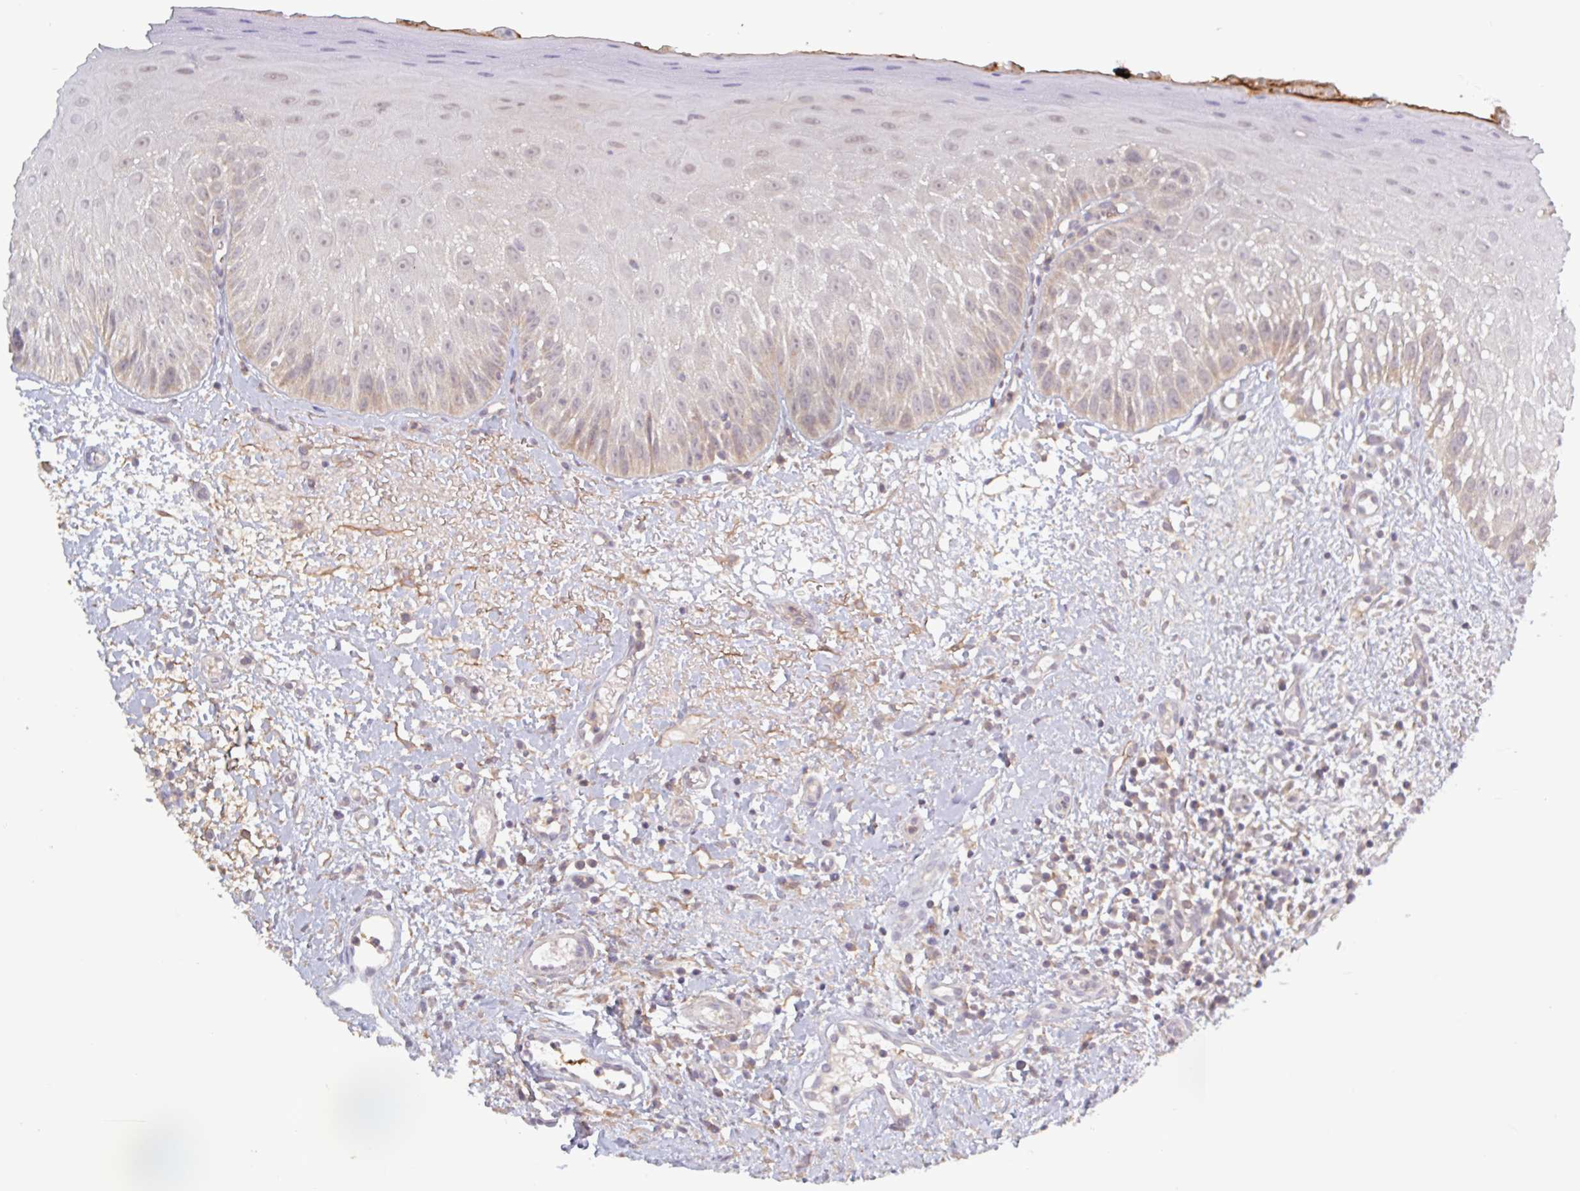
{"staining": {"intensity": "weak", "quantity": "25%-75%", "location": "cytoplasmic/membranous"}, "tissue": "oral mucosa", "cell_type": "Squamous epithelial cells", "image_type": "normal", "snomed": [{"axis": "morphology", "description": "Normal tissue, NOS"}, {"axis": "topography", "description": "Oral tissue"}, {"axis": "topography", "description": "Tounge, NOS"}], "caption": "IHC histopathology image of unremarkable oral mucosa: oral mucosa stained using IHC displays low levels of weak protein expression localized specifically in the cytoplasmic/membranous of squamous epithelial cells, appearing as a cytoplasmic/membranous brown color.", "gene": "SURF1", "patient": {"sex": "male", "age": 83}}